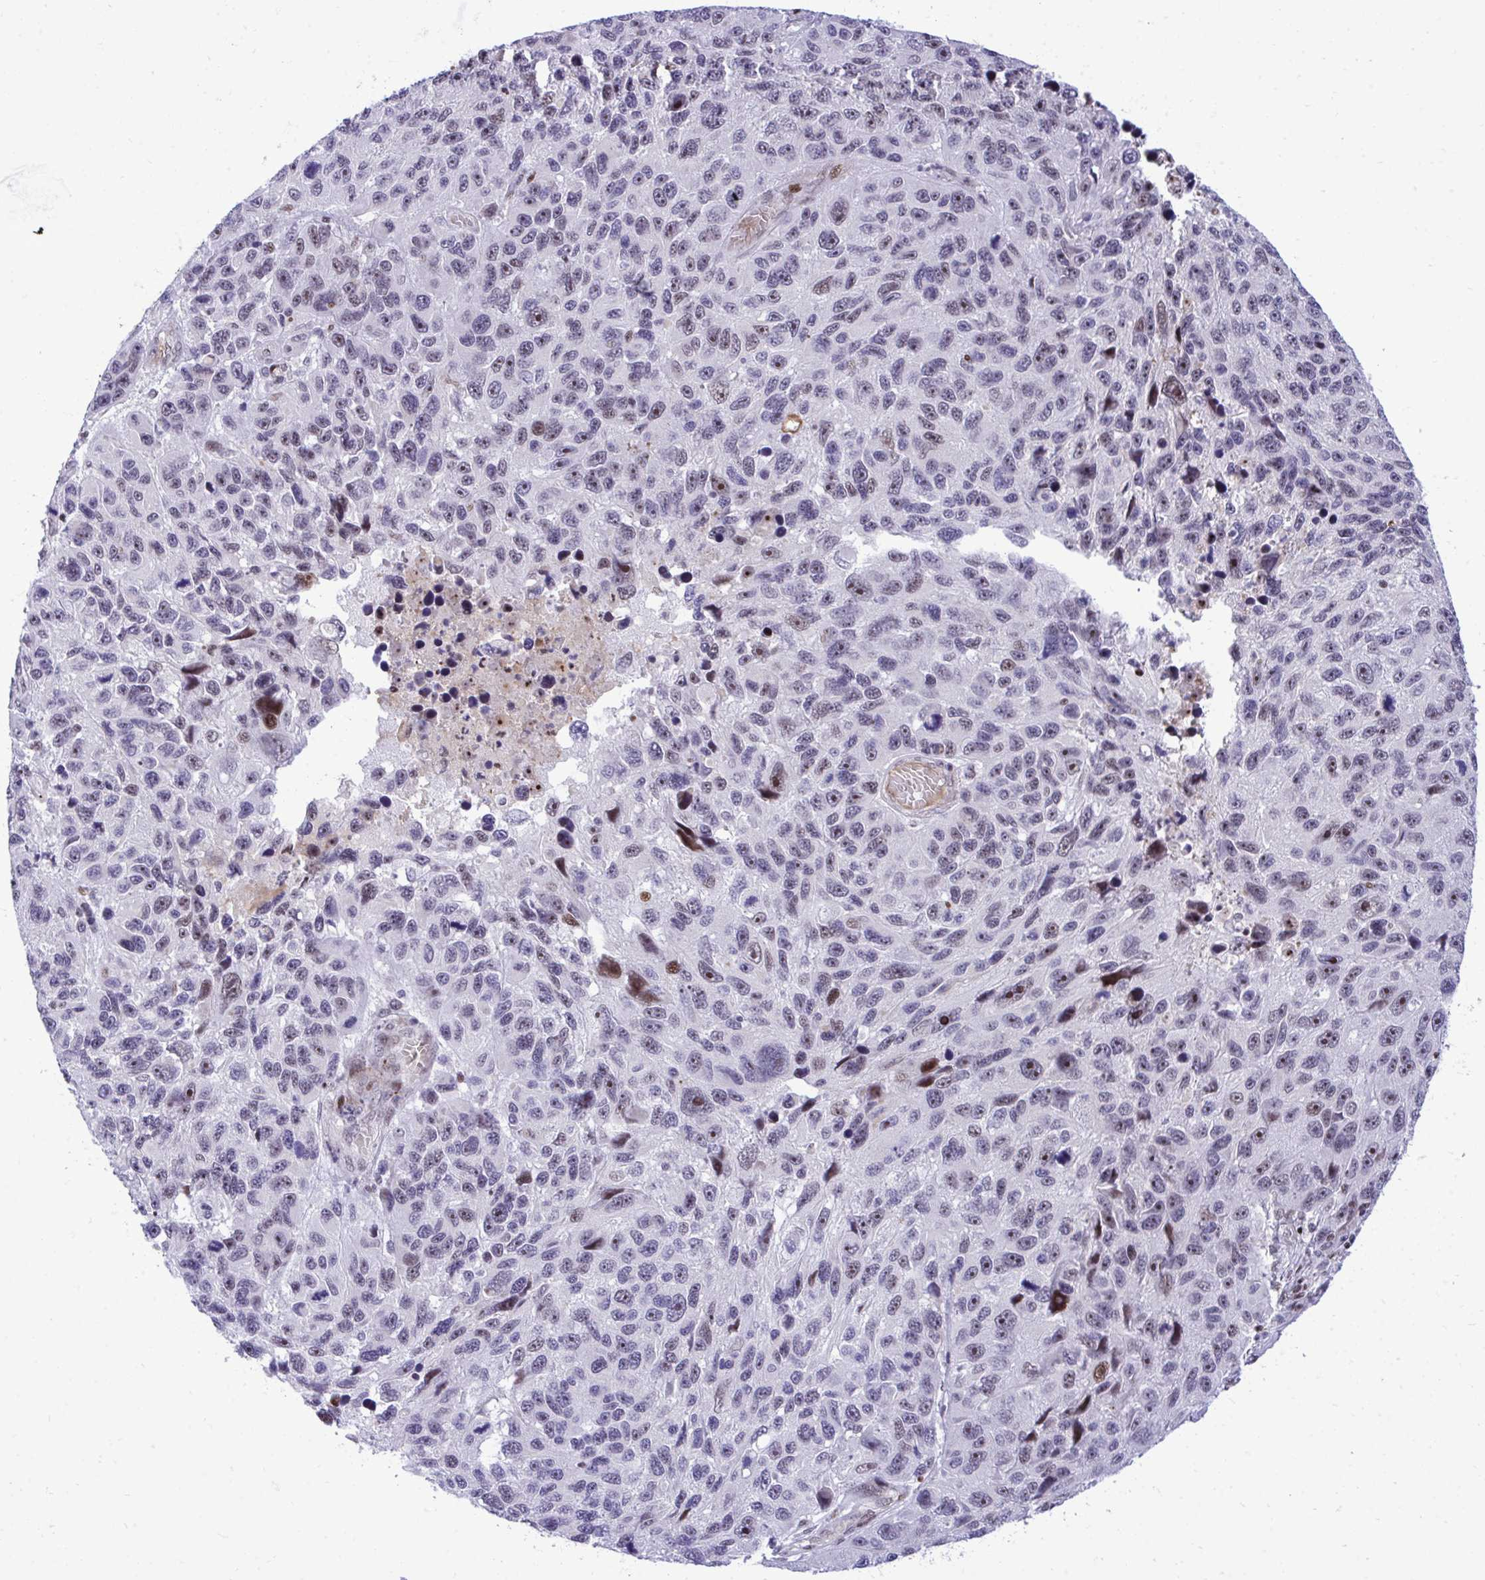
{"staining": {"intensity": "moderate", "quantity": "<25%", "location": "nuclear"}, "tissue": "melanoma", "cell_type": "Tumor cells", "image_type": "cancer", "snomed": [{"axis": "morphology", "description": "Malignant melanoma, NOS"}, {"axis": "topography", "description": "Skin"}], "caption": "The immunohistochemical stain shows moderate nuclear staining in tumor cells of melanoma tissue. (DAB (3,3'-diaminobenzidine) = brown stain, brightfield microscopy at high magnification).", "gene": "C14orf39", "patient": {"sex": "male", "age": 53}}